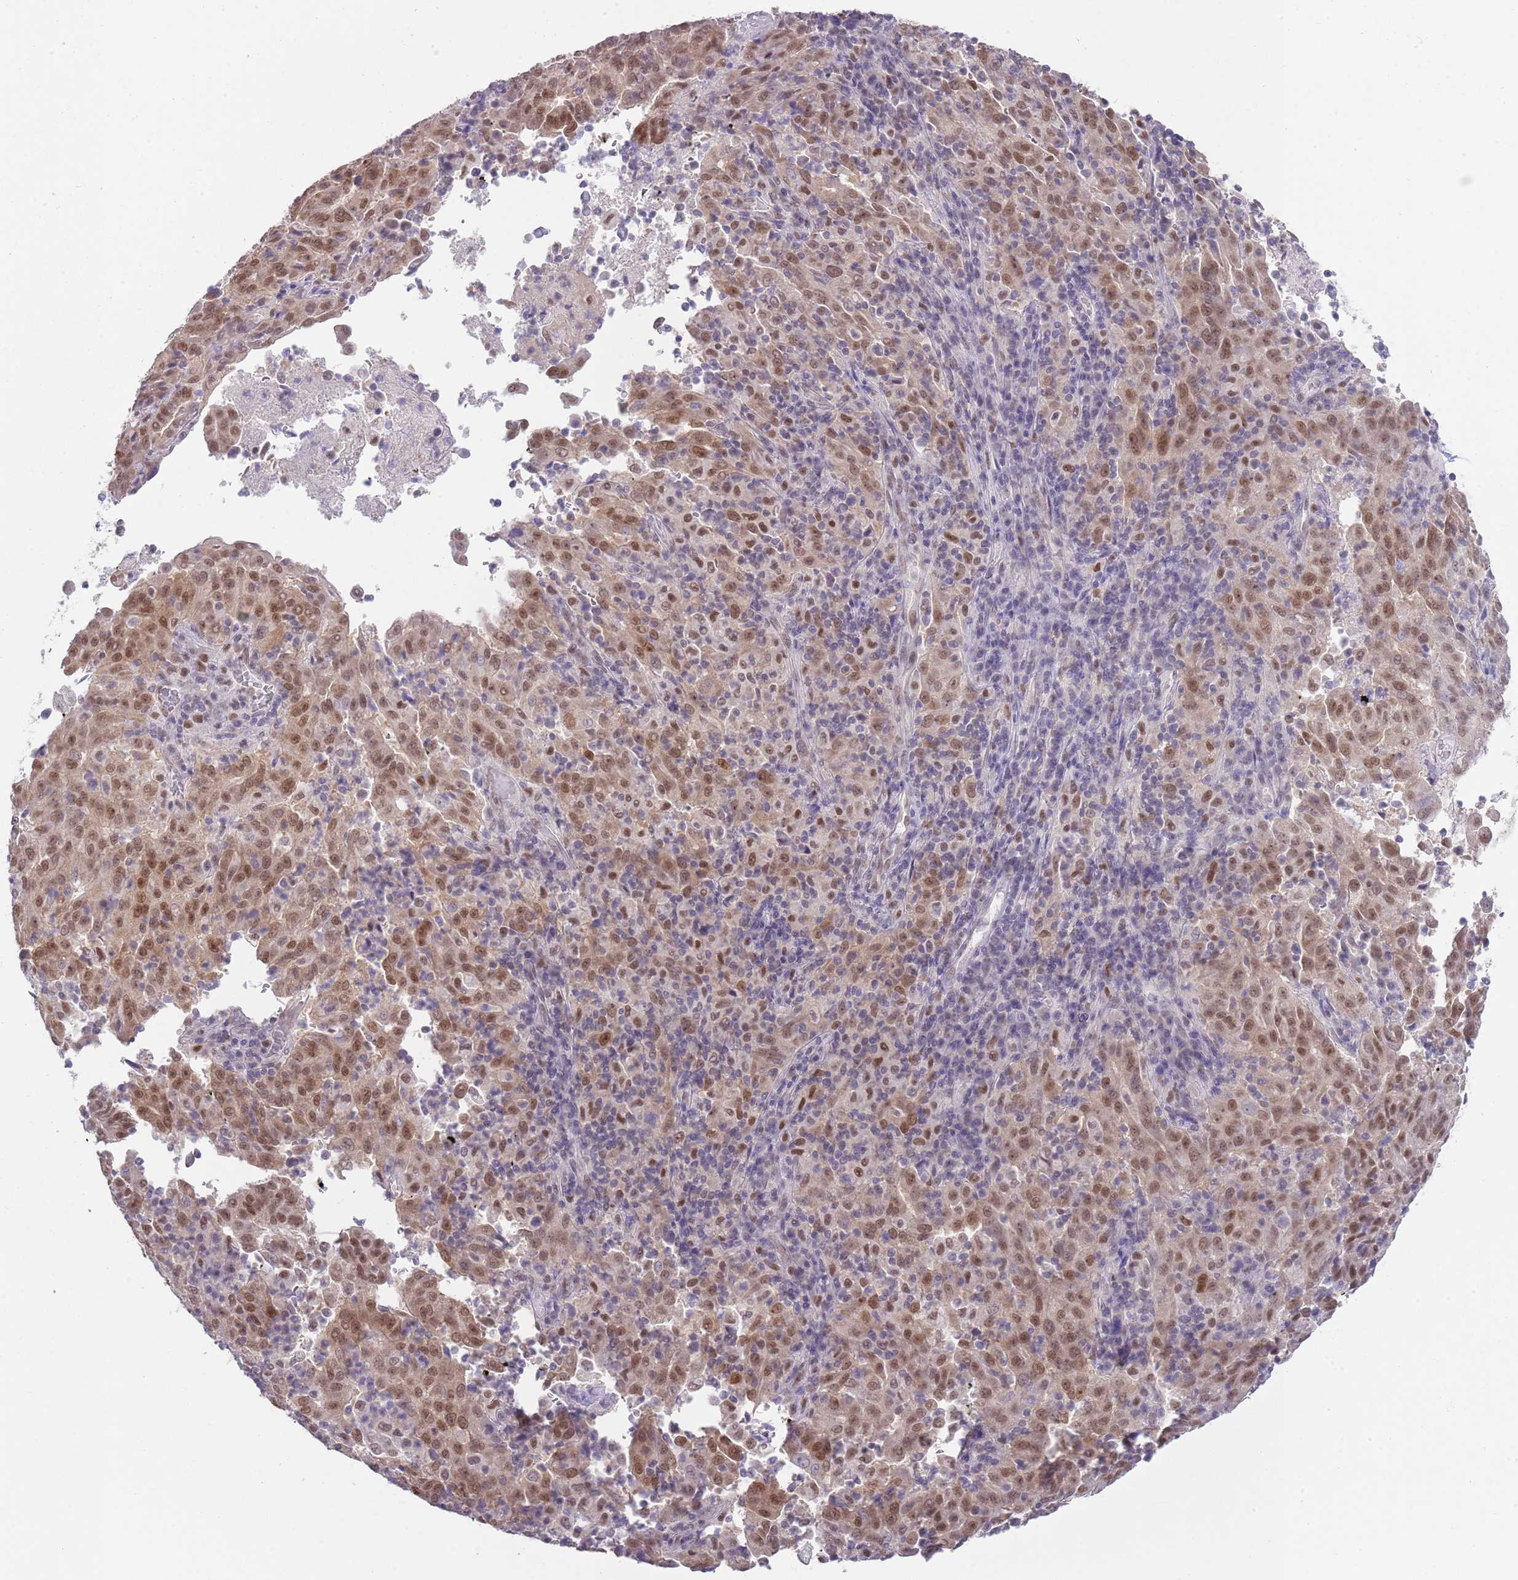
{"staining": {"intensity": "moderate", "quantity": ">75%", "location": "nuclear"}, "tissue": "pancreatic cancer", "cell_type": "Tumor cells", "image_type": "cancer", "snomed": [{"axis": "morphology", "description": "Adenocarcinoma, NOS"}, {"axis": "topography", "description": "Pancreas"}], "caption": "Immunohistochemical staining of human adenocarcinoma (pancreatic) exhibits medium levels of moderate nuclear protein positivity in approximately >75% of tumor cells.", "gene": "SEPHS2", "patient": {"sex": "male", "age": 63}}